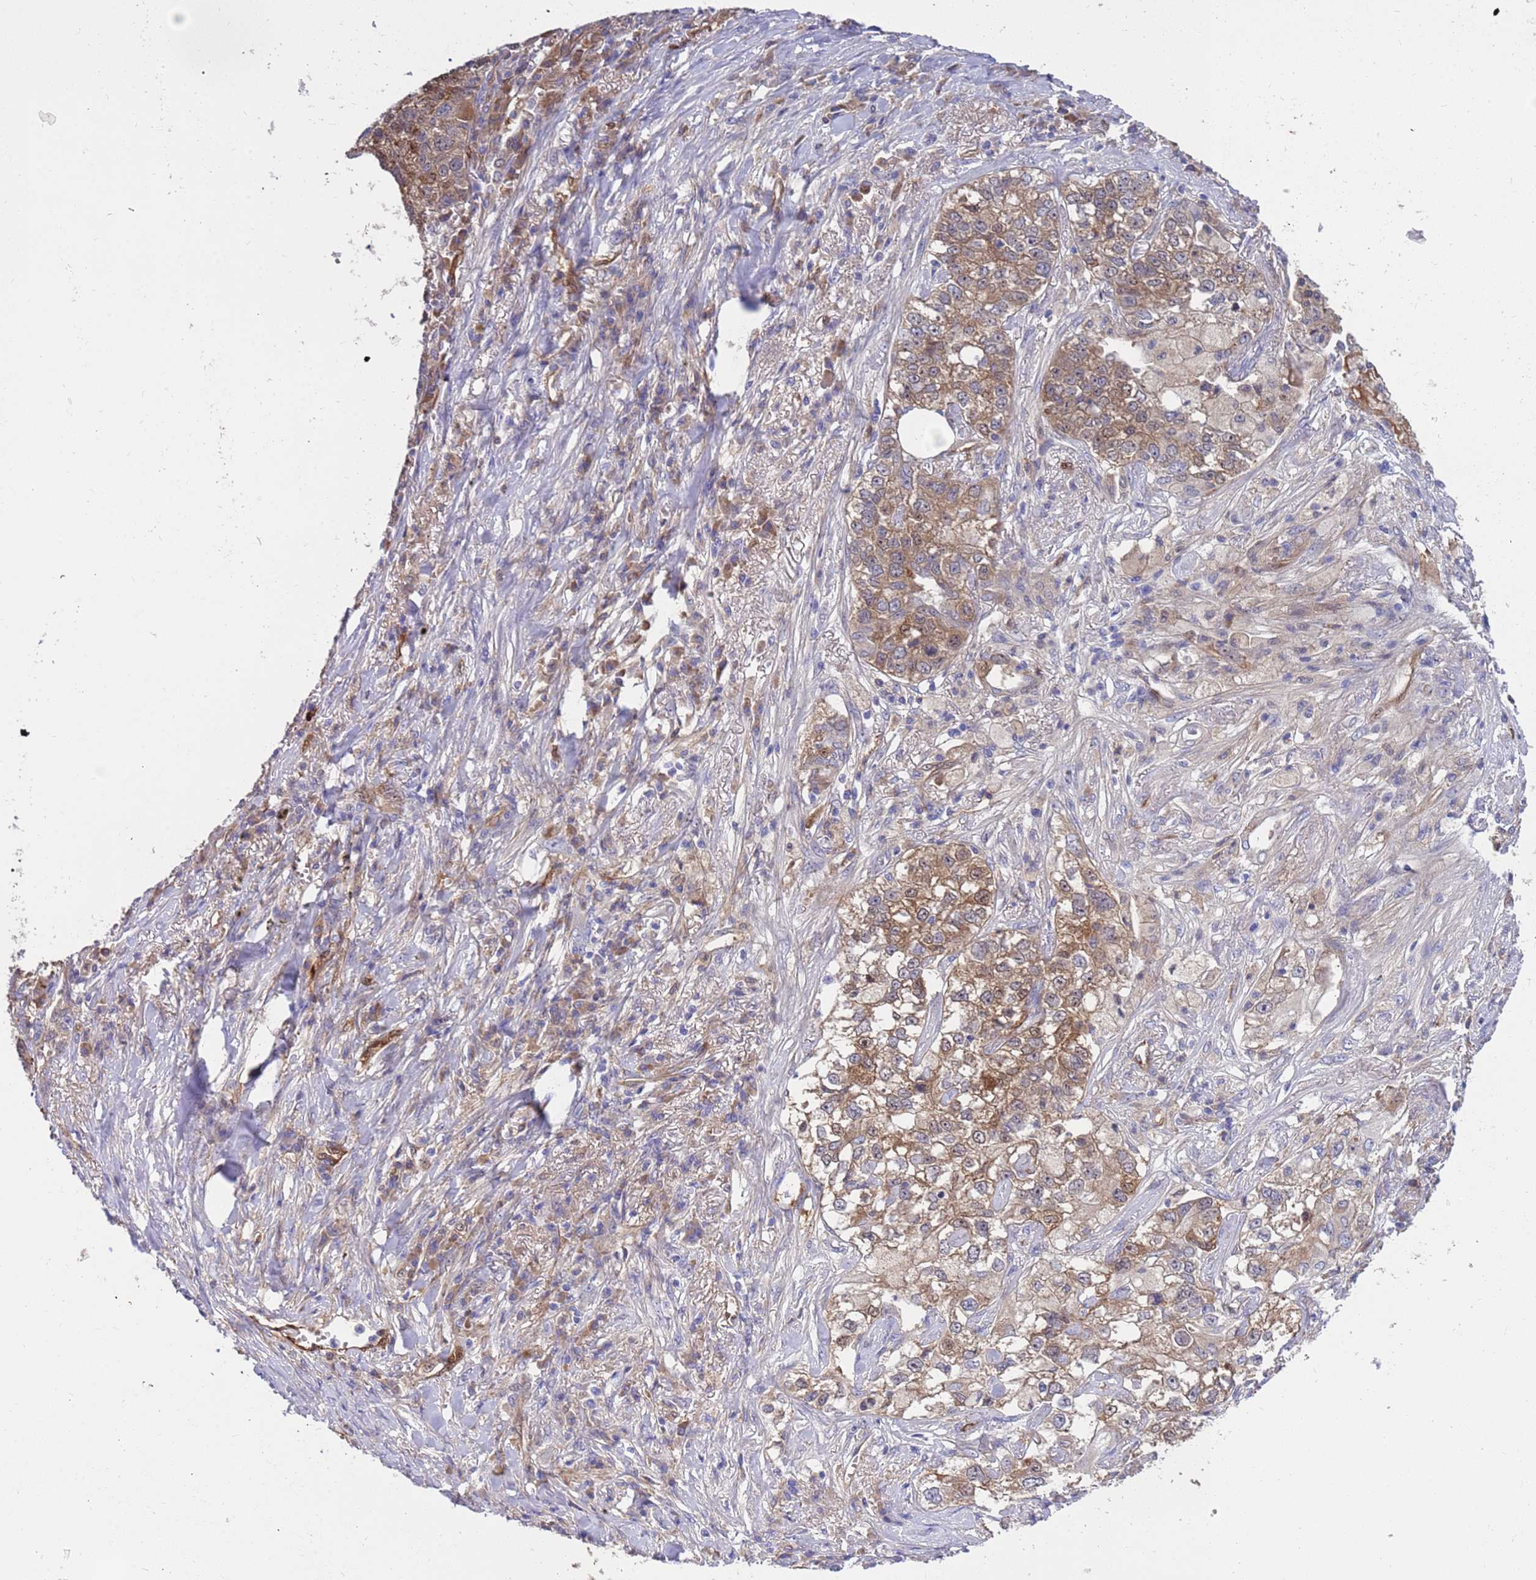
{"staining": {"intensity": "moderate", "quantity": ">75%", "location": "cytoplasmic/membranous,nuclear"}, "tissue": "lung cancer", "cell_type": "Tumor cells", "image_type": "cancer", "snomed": [{"axis": "morphology", "description": "Adenocarcinoma, NOS"}, {"axis": "topography", "description": "Lung"}], "caption": "Immunohistochemical staining of human lung cancer reveals medium levels of moderate cytoplasmic/membranous and nuclear protein staining in about >75% of tumor cells.", "gene": "FOXRED1", "patient": {"sex": "male", "age": 49}}